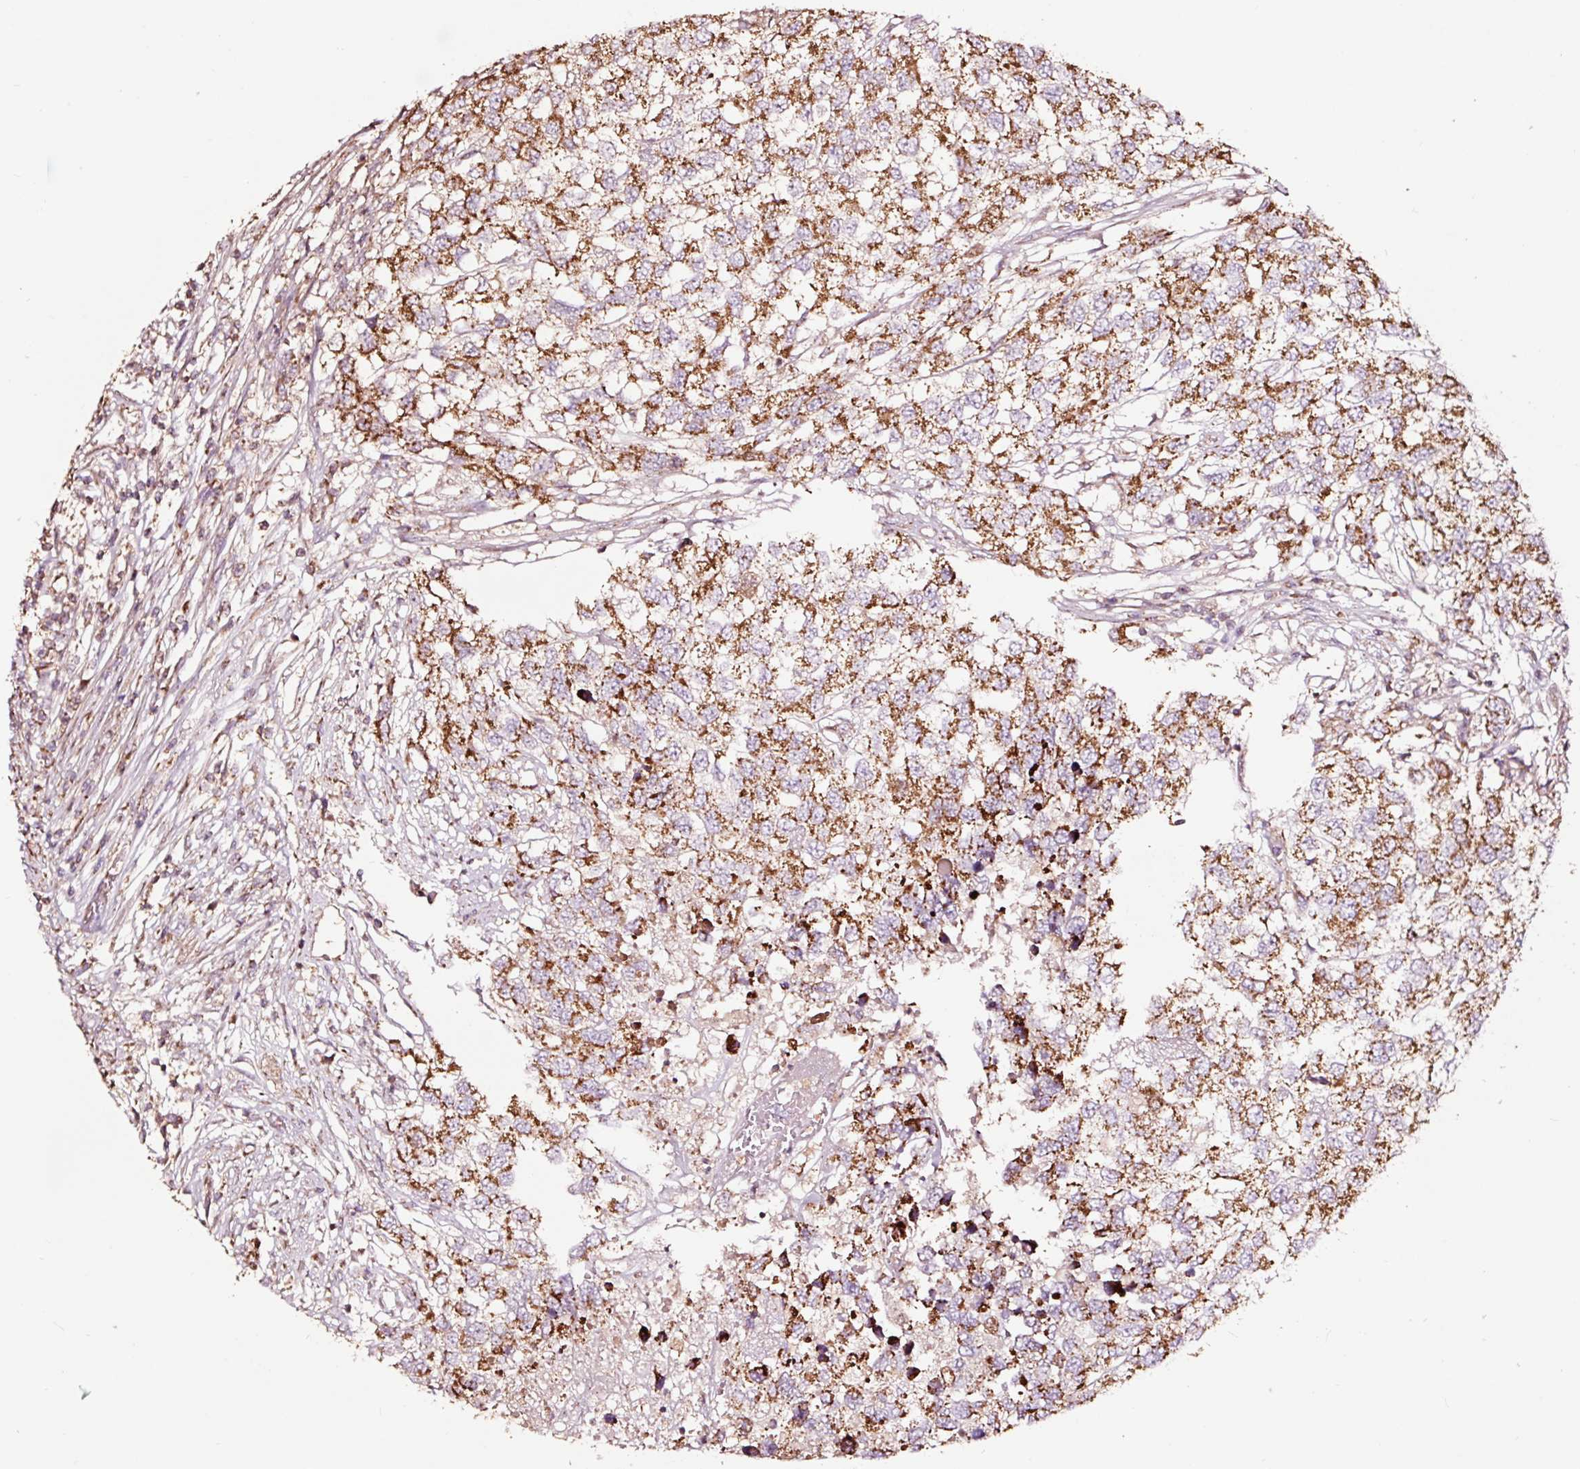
{"staining": {"intensity": "moderate", "quantity": ">75%", "location": "cytoplasmic/membranous"}, "tissue": "testis cancer", "cell_type": "Tumor cells", "image_type": "cancer", "snomed": [{"axis": "morphology", "description": "Carcinoma, Embryonal, NOS"}, {"axis": "topography", "description": "Testis"}], "caption": "Testis embryonal carcinoma tissue exhibits moderate cytoplasmic/membranous staining in approximately >75% of tumor cells", "gene": "TPM1", "patient": {"sex": "male", "age": 83}}